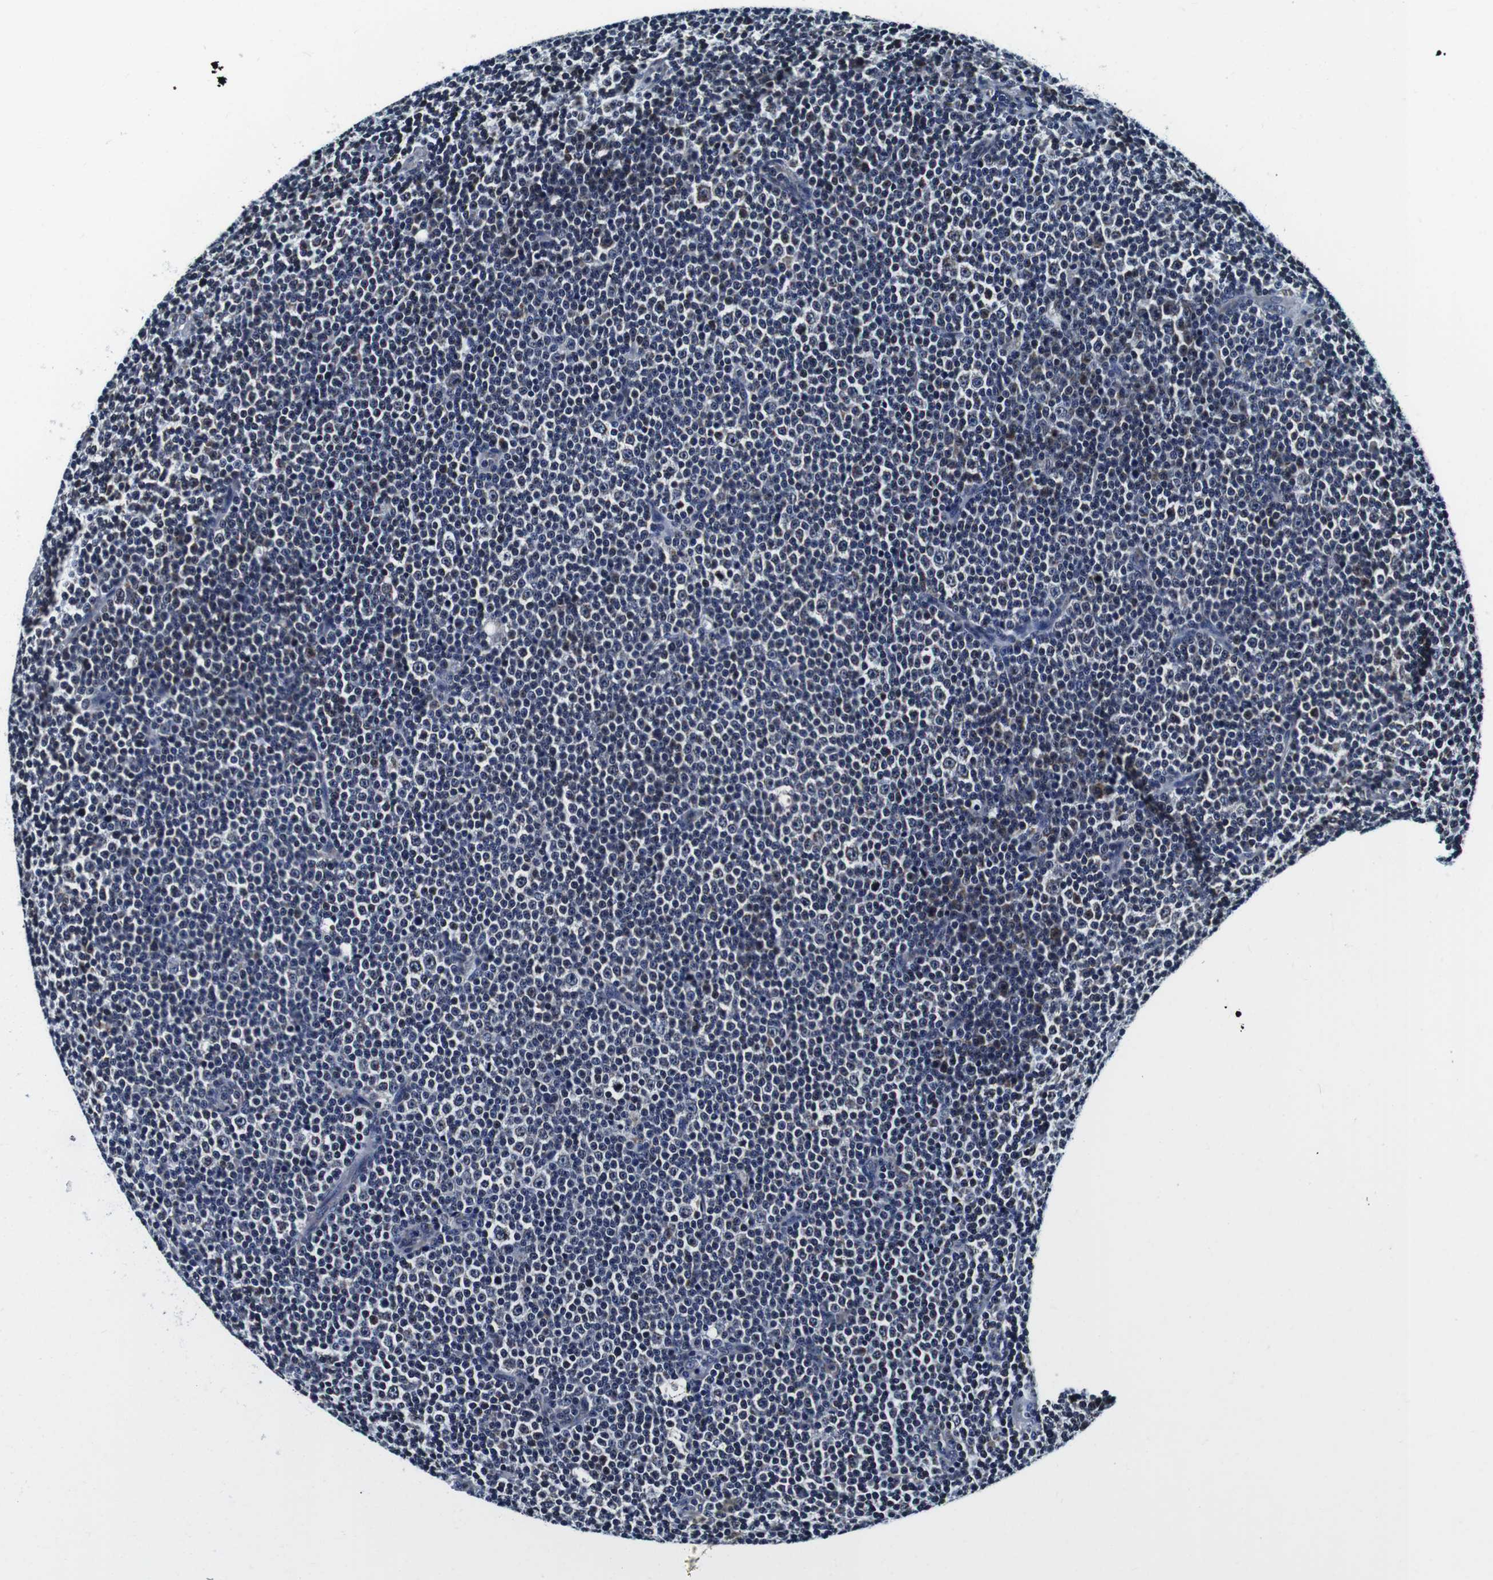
{"staining": {"intensity": "weak", "quantity": "<25%", "location": "cytoplasmic/membranous"}, "tissue": "lymphoma", "cell_type": "Tumor cells", "image_type": "cancer", "snomed": [{"axis": "morphology", "description": "Malignant lymphoma, non-Hodgkin's type, Low grade"}, {"axis": "topography", "description": "Lymph node"}], "caption": "Tumor cells show no significant staining in lymphoma. (DAB IHC, high magnification).", "gene": "FAR2", "patient": {"sex": "female", "age": 67}}